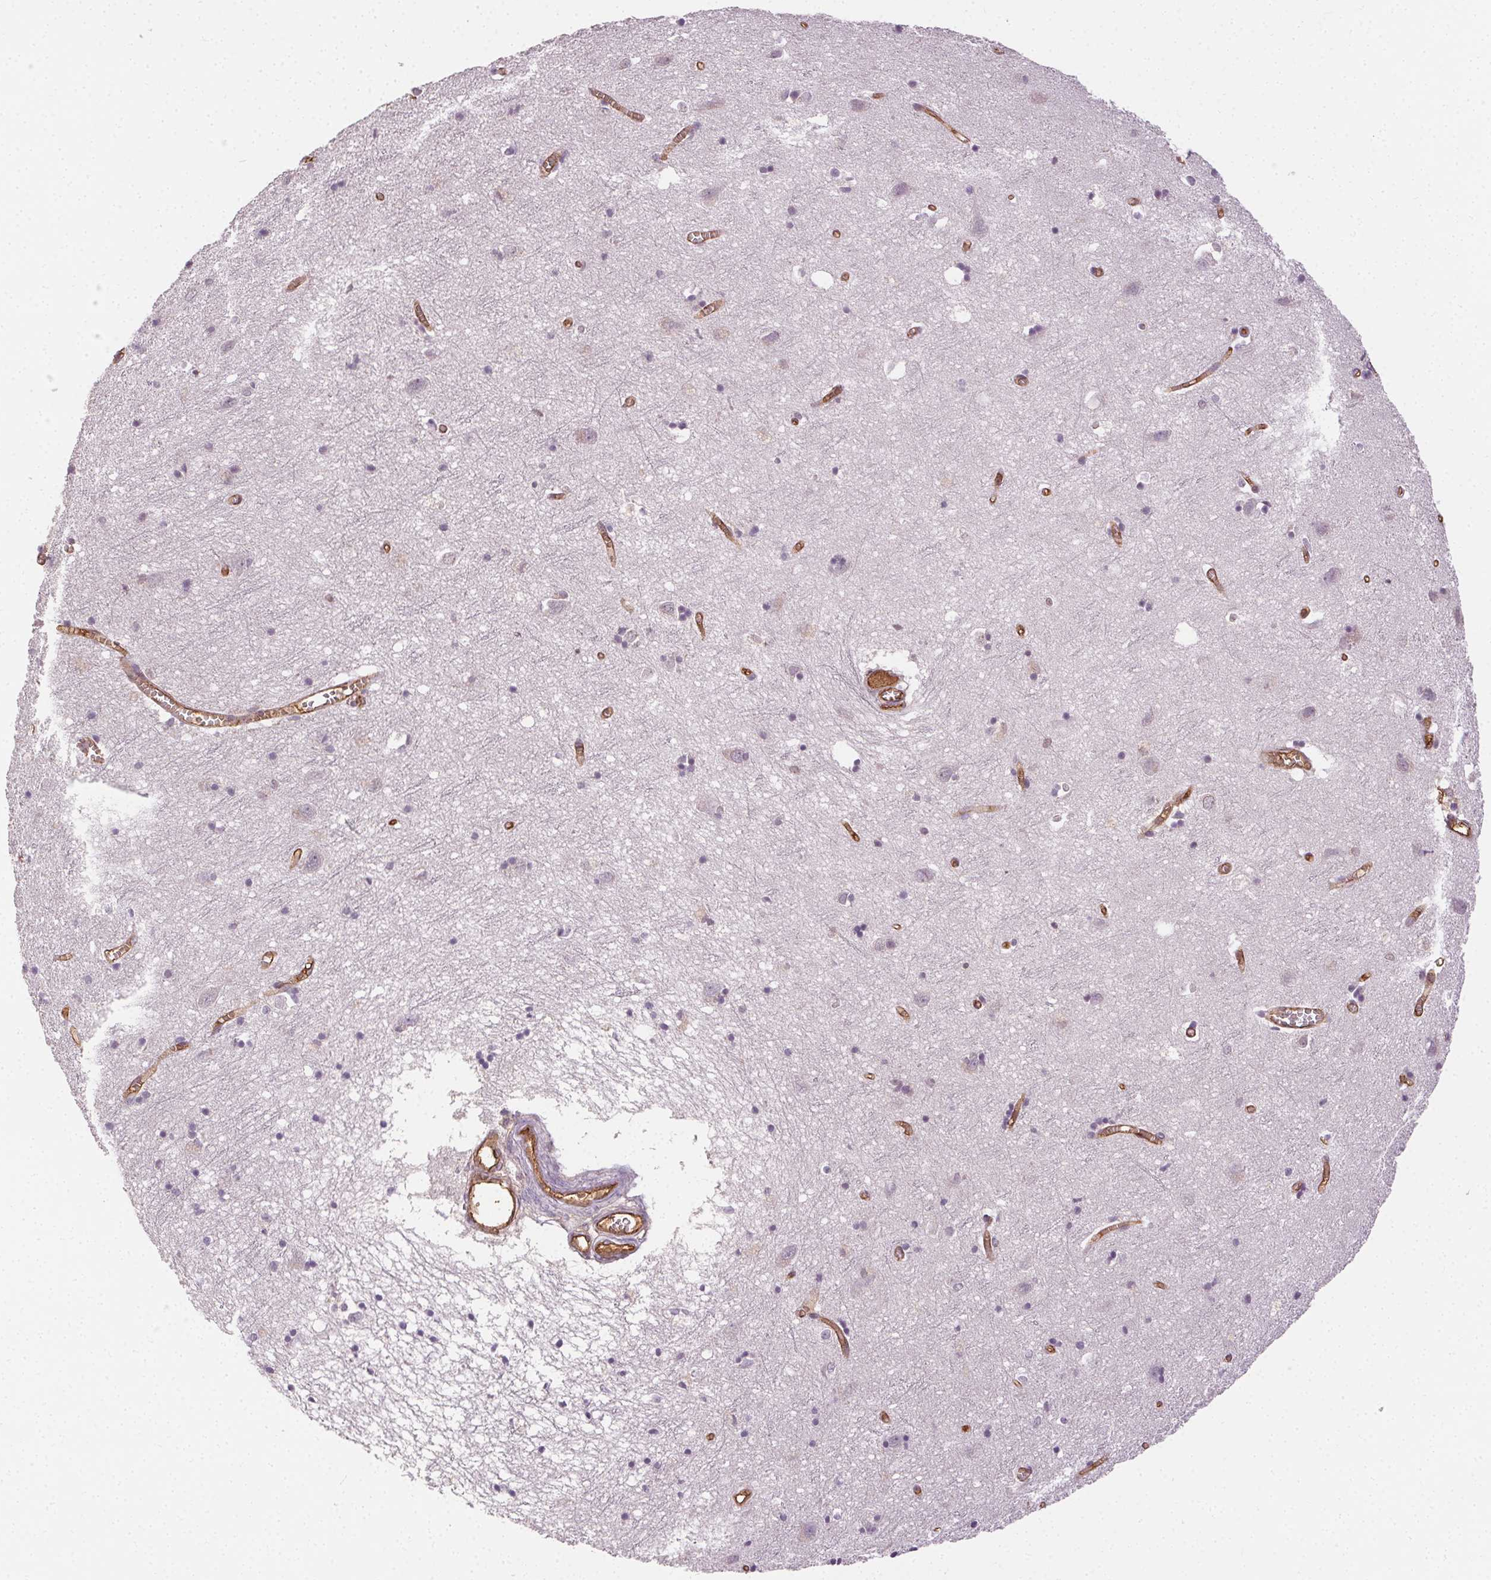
{"staining": {"intensity": "strong", "quantity": ">75%", "location": "cytoplasmic/membranous"}, "tissue": "cerebral cortex", "cell_type": "Endothelial cells", "image_type": "normal", "snomed": [{"axis": "morphology", "description": "Normal tissue, NOS"}, {"axis": "topography", "description": "Cerebral cortex"}], "caption": "Immunohistochemical staining of benign human cerebral cortex shows >75% levels of strong cytoplasmic/membranous protein expression in about >75% of endothelial cells.", "gene": "PODXL", "patient": {"sex": "male", "age": 70}}